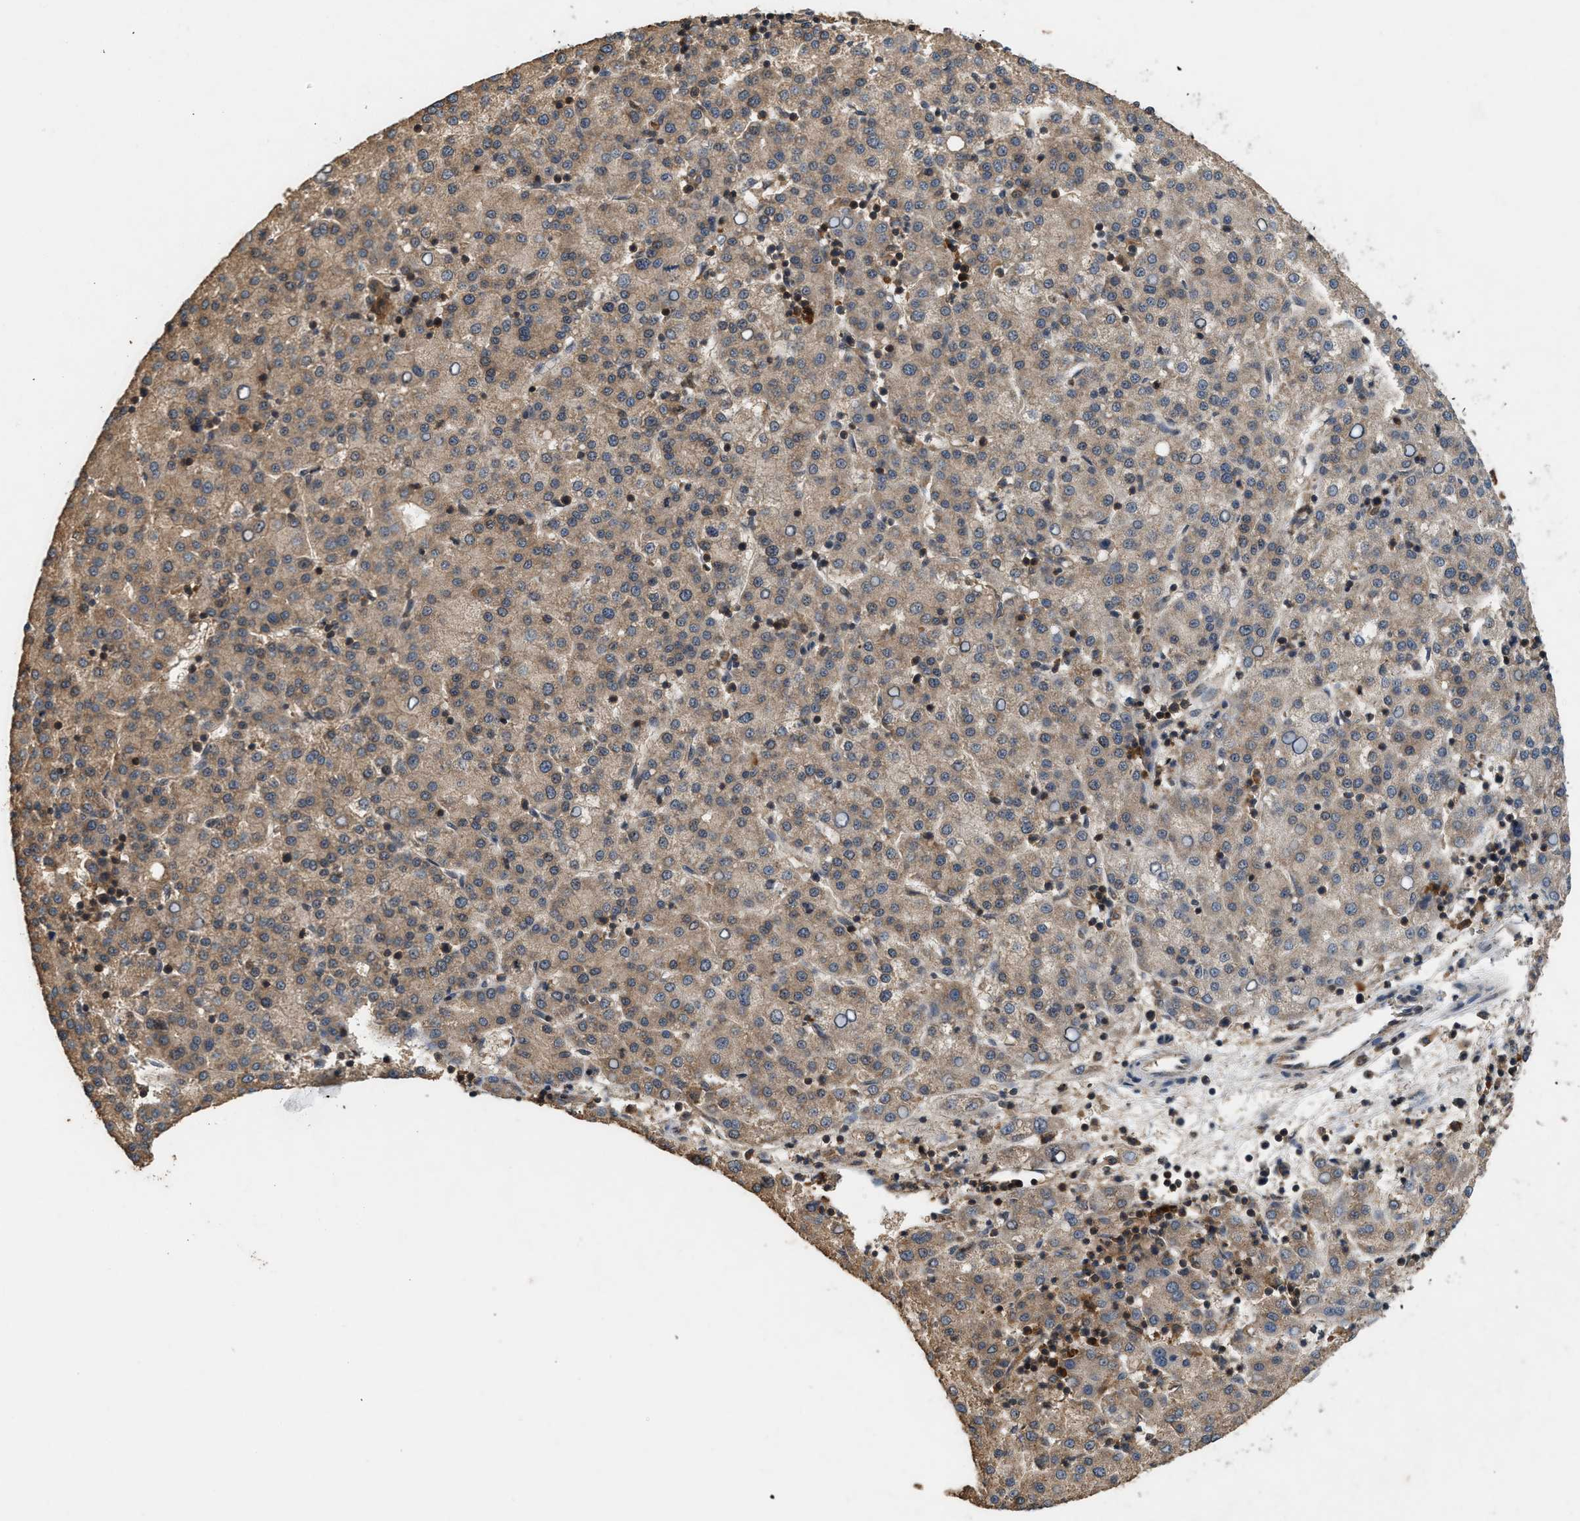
{"staining": {"intensity": "weak", "quantity": ">75%", "location": "cytoplasmic/membranous"}, "tissue": "liver cancer", "cell_type": "Tumor cells", "image_type": "cancer", "snomed": [{"axis": "morphology", "description": "Carcinoma, Hepatocellular, NOS"}, {"axis": "topography", "description": "Liver"}], "caption": "Protein staining by immunohistochemistry shows weak cytoplasmic/membranous expression in about >75% of tumor cells in liver cancer. The staining is performed using DAB brown chromogen to label protein expression. The nuclei are counter-stained blue using hematoxylin.", "gene": "OXSR1", "patient": {"sex": "female", "age": 58}}